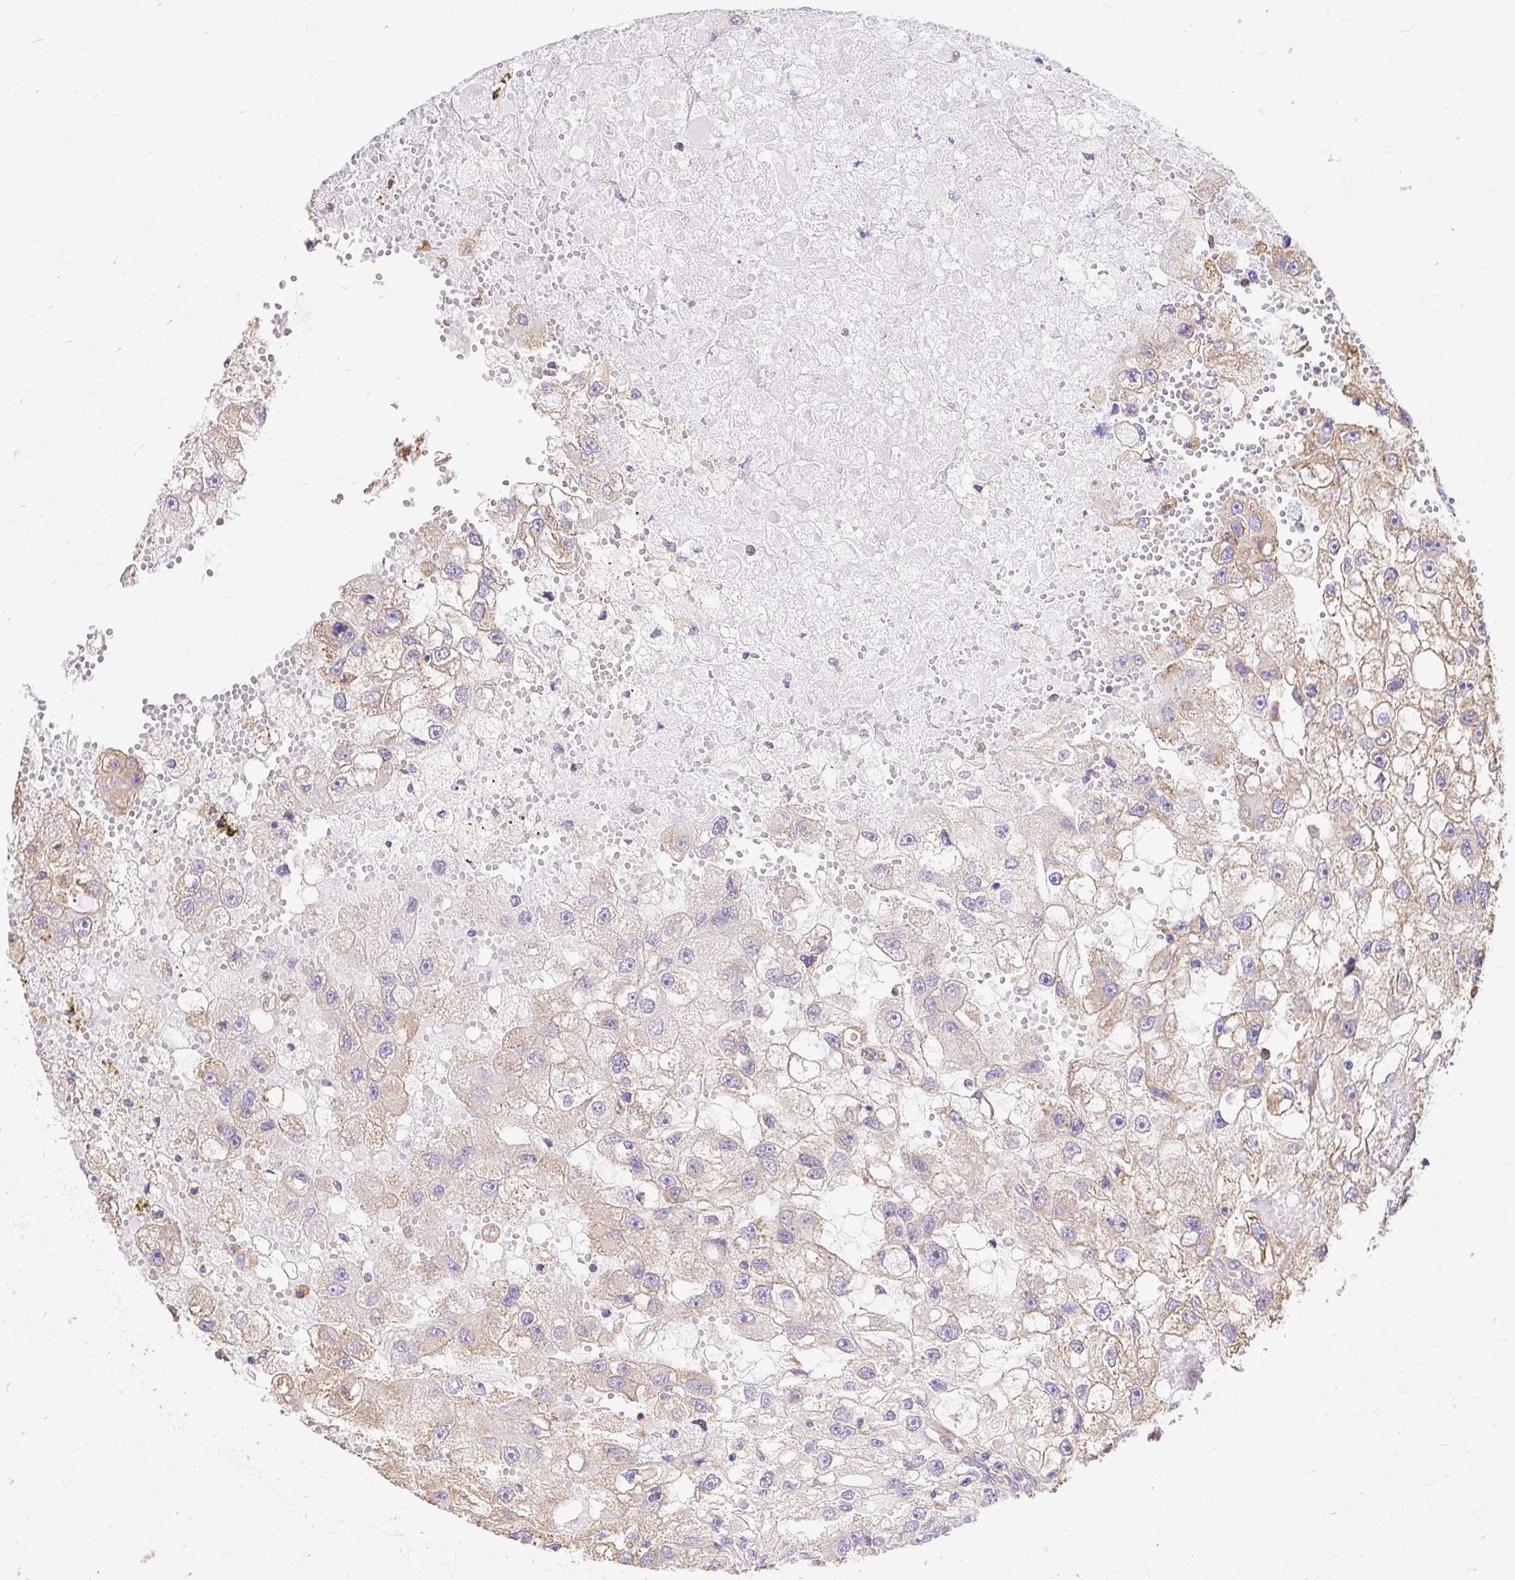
{"staining": {"intensity": "weak", "quantity": "25%-75%", "location": "cytoplasmic/membranous"}, "tissue": "renal cancer", "cell_type": "Tumor cells", "image_type": "cancer", "snomed": [{"axis": "morphology", "description": "Adenocarcinoma, NOS"}, {"axis": "topography", "description": "Kidney"}], "caption": "A photomicrograph showing weak cytoplasmic/membranous positivity in about 25%-75% of tumor cells in renal cancer, as visualized by brown immunohistochemical staining.", "gene": "RPS17", "patient": {"sex": "male", "age": 63}}